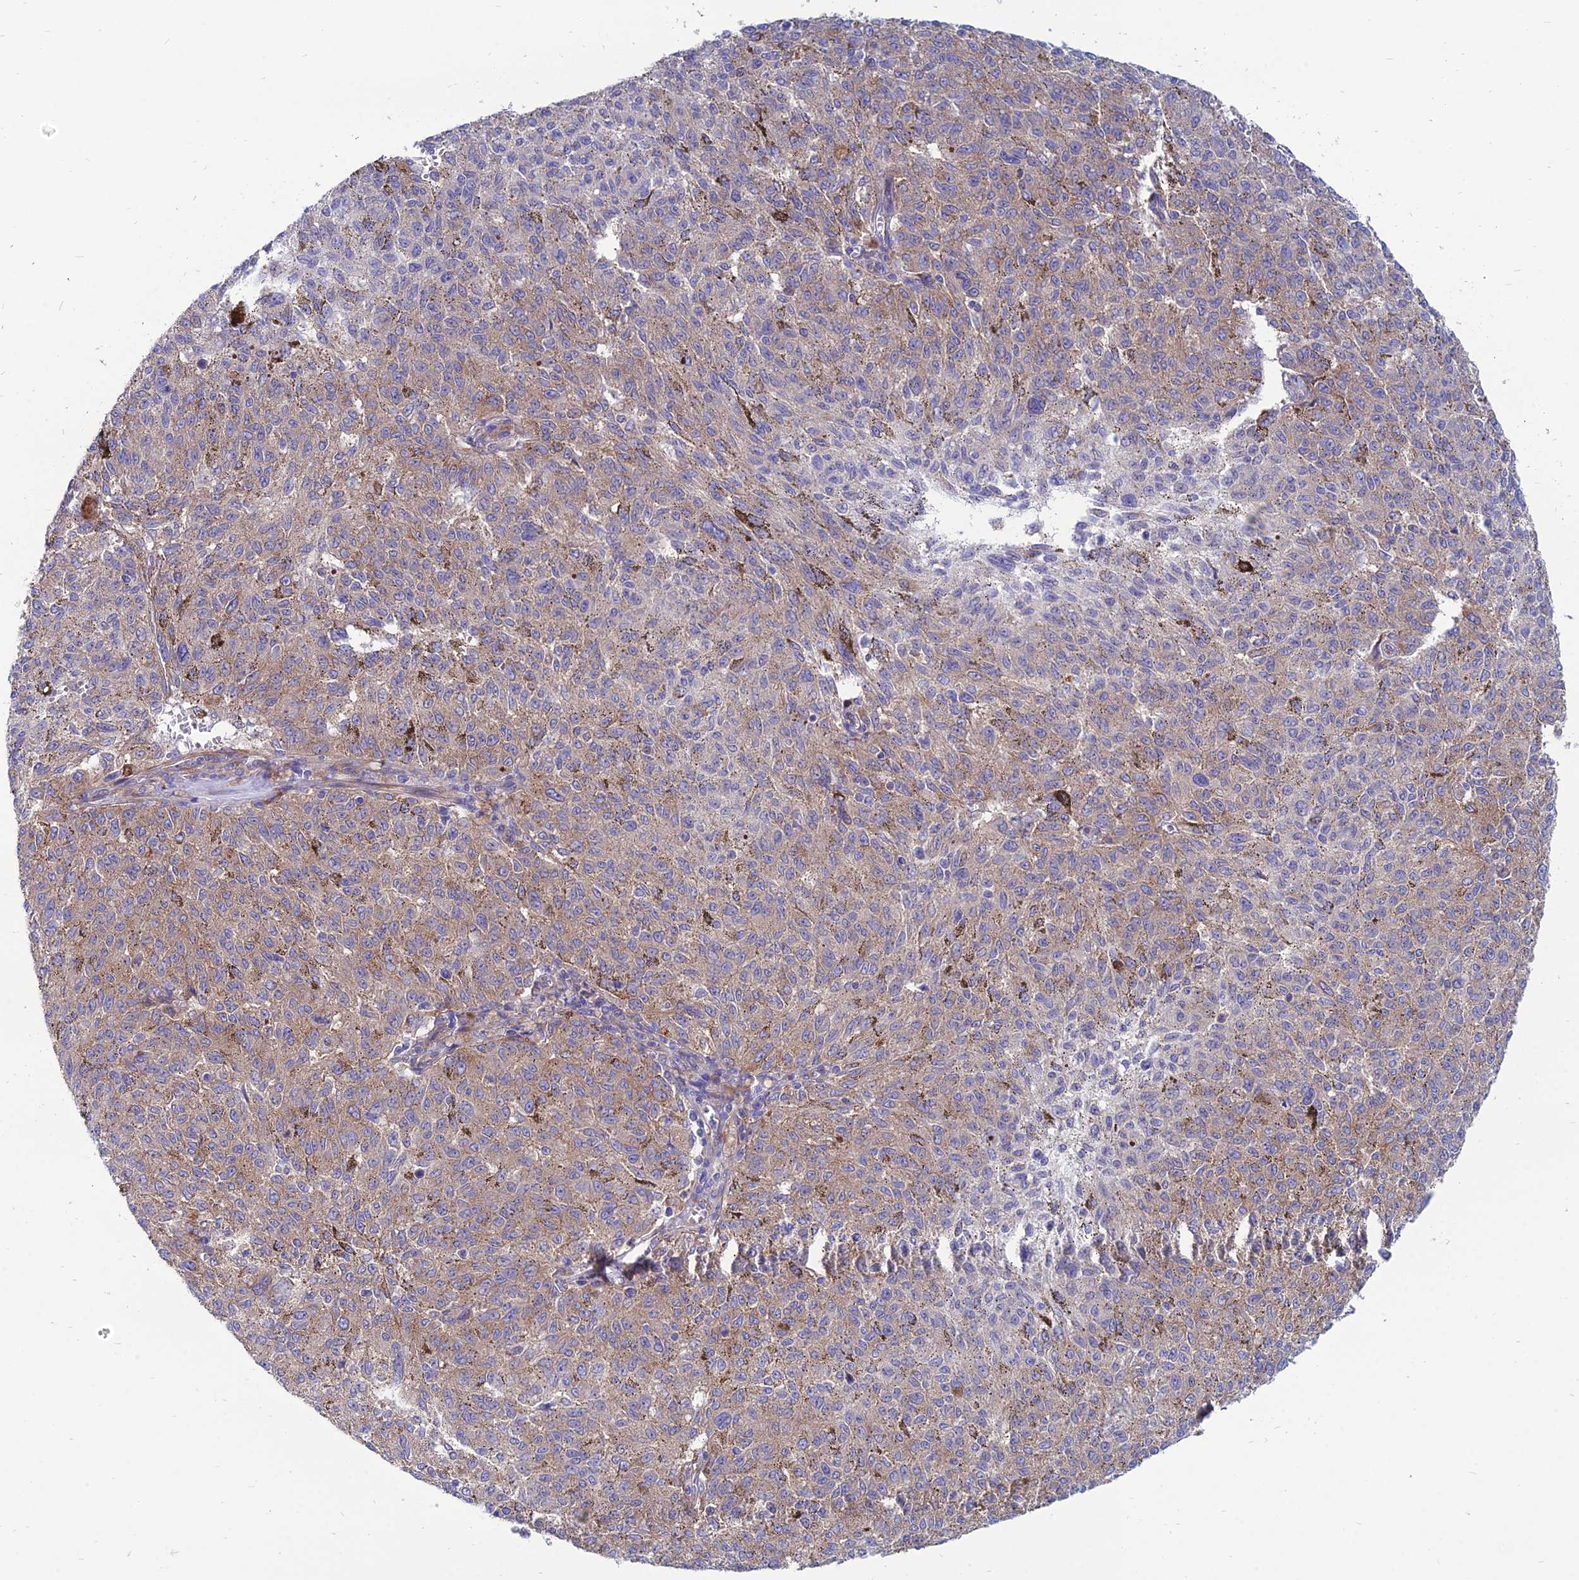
{"staining": {"intensity": "moderate", "quantity": ">75%", "location": "cytoplasmic/membranous"}, "tissue": "melanoma", "cell_type": "Tumor cells", "image_type": "cancer", "snomed": [{"axis": "morphology", "description": "Malignant melanoma, NOS"}, {"axis": "topography", "description": "Skin"}], "caption": "Brown immunohistochemical staining in melanoma exhibits moderate cytoplasmic/membranous positivity in approximately >75% of tumor cells. (IHC, brightfield microscopy, high magnification).", "gene": "TXLNA", "patient": {"sex": "female", "age": 72}}